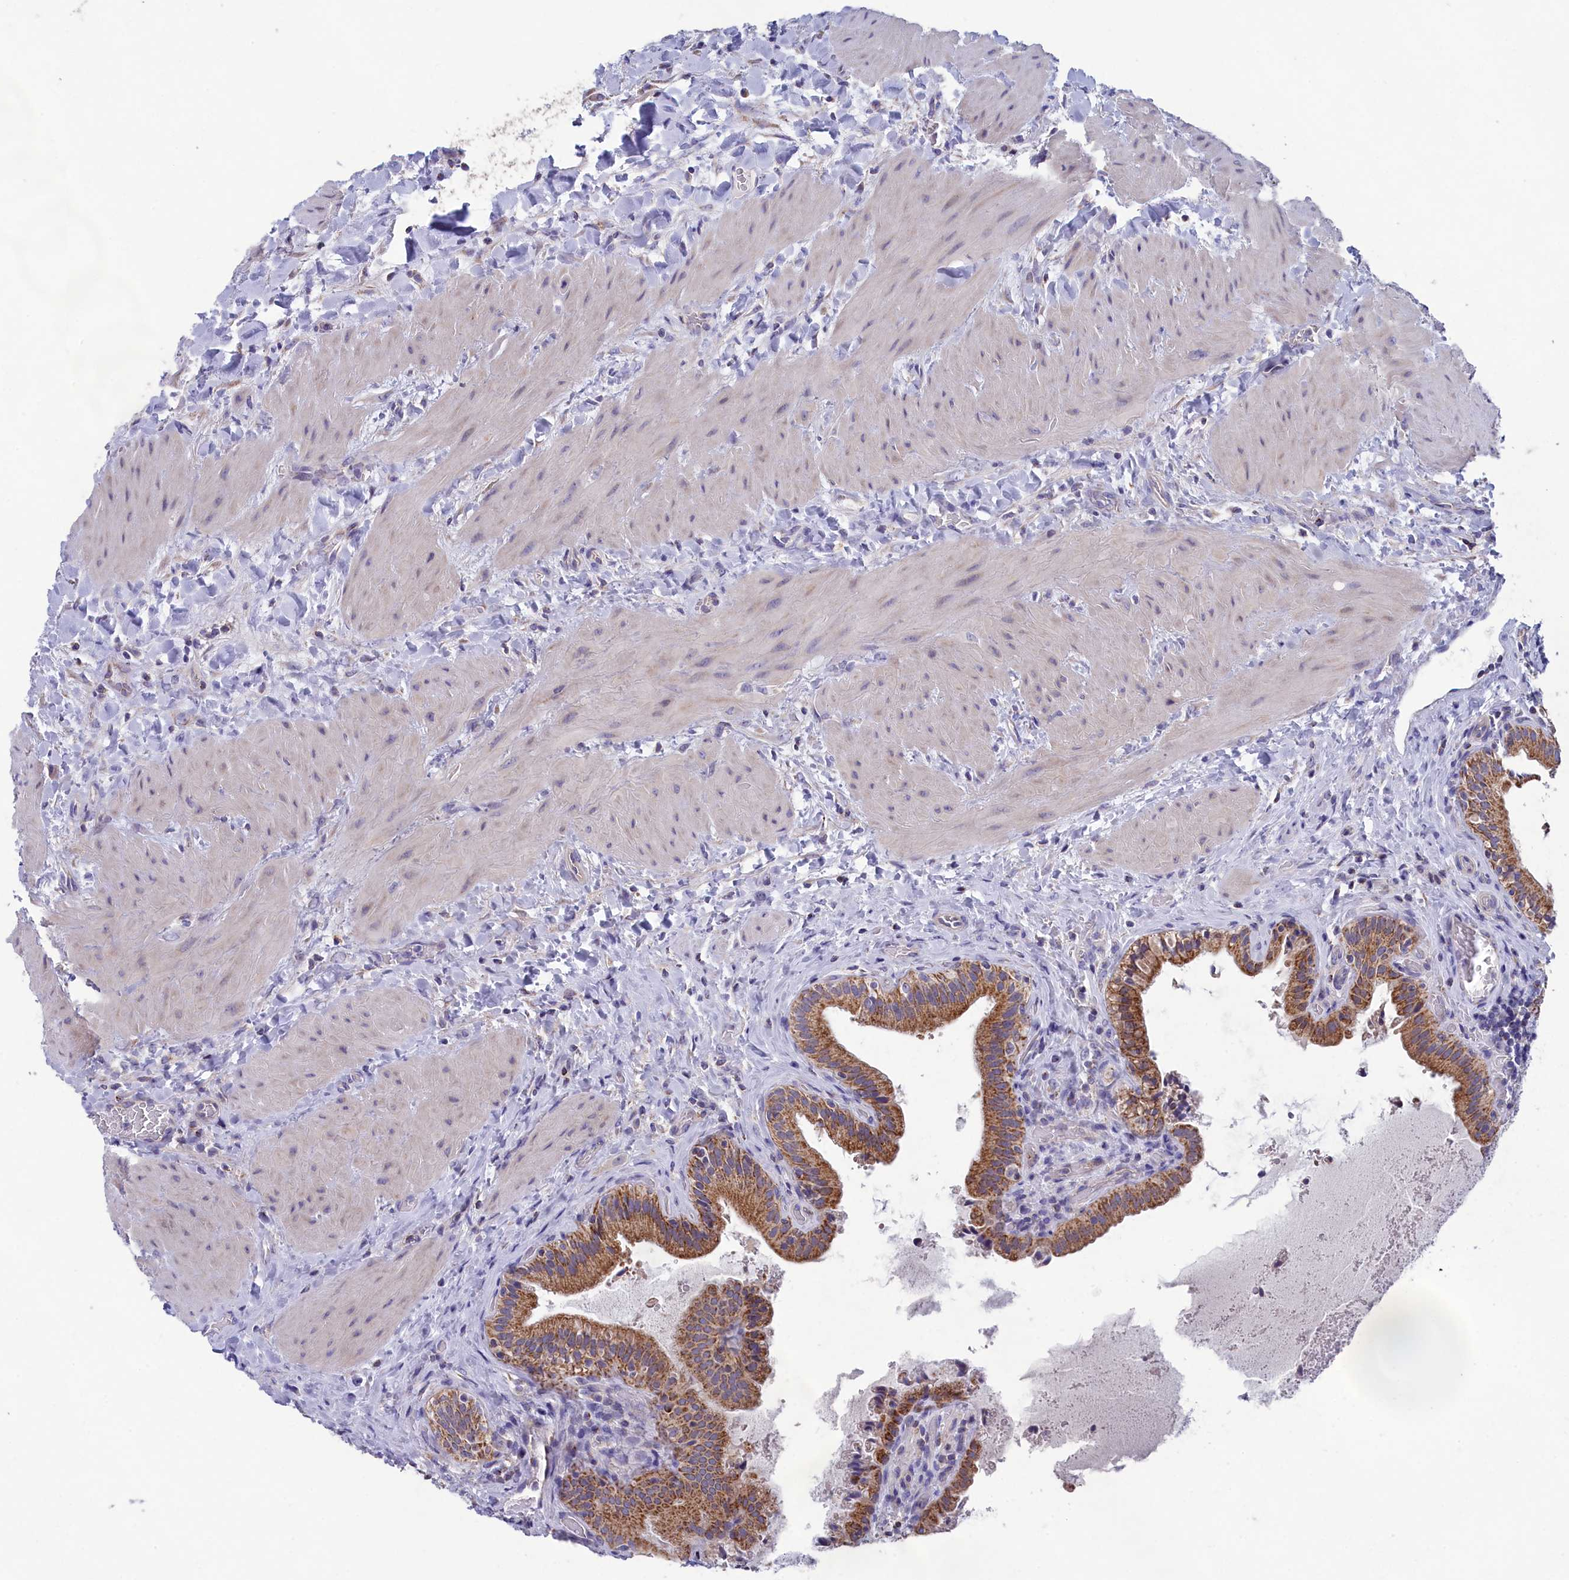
{"staining": {"intensity": "moderate", "quantity": ">75%", "location": "cytoplasmic/membranous"}, "tissue": "gallbladder", "cell_type": "Glandular cells", "image_type": "normal", "snomed": [{"axis": "morphology", "description": "Normal tissue, NOS"}, {"axis": "topography", "description": "Gallbladder"}], "caption": "This histopathology image exhibits immunohistochemistry (IHC) staining of benign gallbladder, with medium moderate cytoplasmic/membranous expression in approximately >75% of glandular cells.", "gene": "PRDM12", "patient": {"sex": "male", "age": 24}}